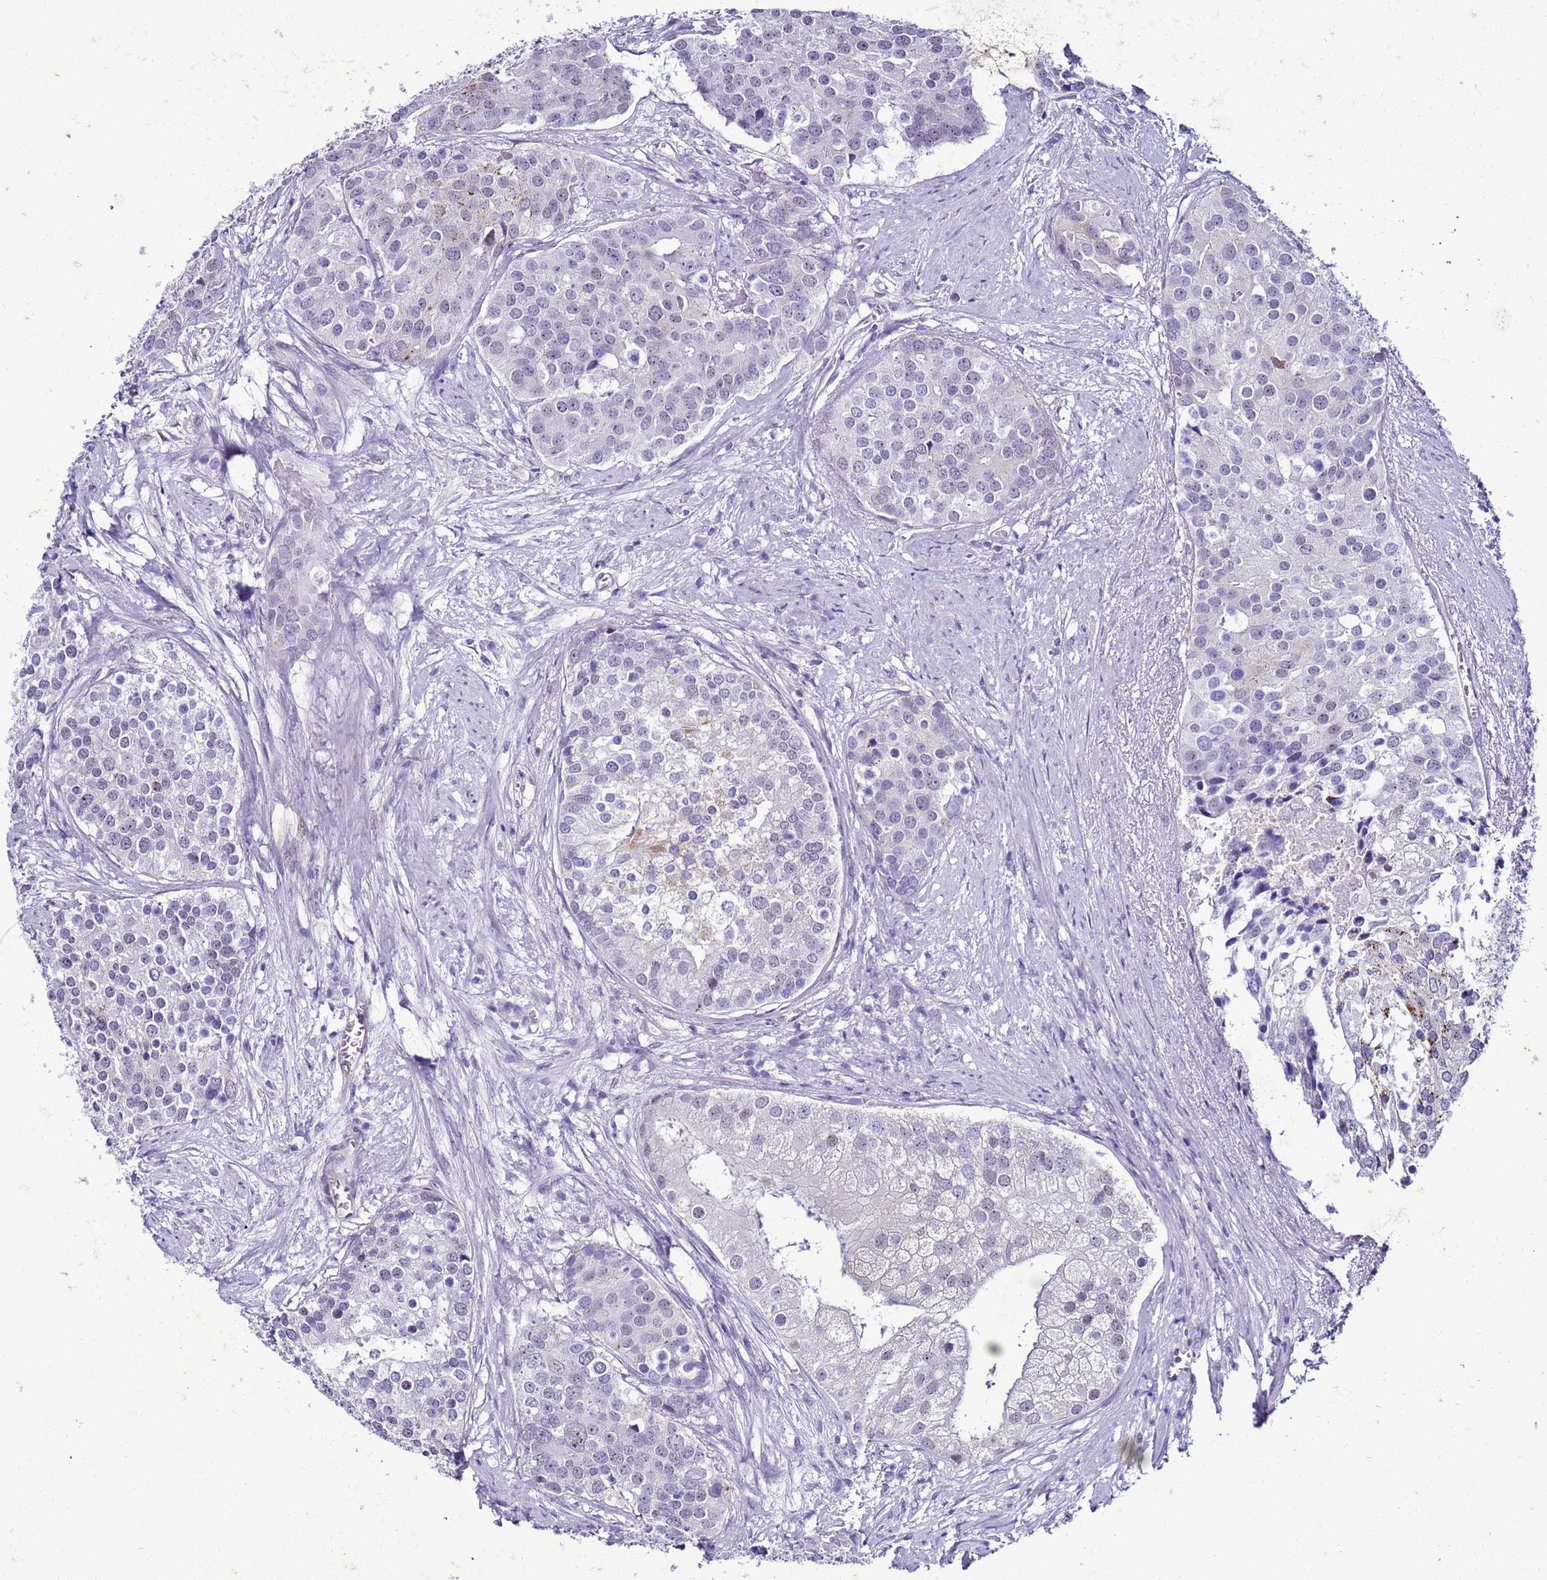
{"staining": {"intensity": "negative", "quantity": "none", "location": "none"}, "tissue": "prostate cancer", "cell_type": "Tumor cells", "image_type": "cancer", "snomed": [{"axis": "morphology", "description": "Adenocarcinoma, High grade"}, {"axis": "topography", "description": "Prostate"}], "caption": "This is a histopathology image of immunohistochemistry (IHC) staining of prostate cancer (adenocarcinoma (high-grade)), which shows no expression in tumor cells.", "gene": "LRRC10B", "patient": {"sex": "male", "age": 62}}